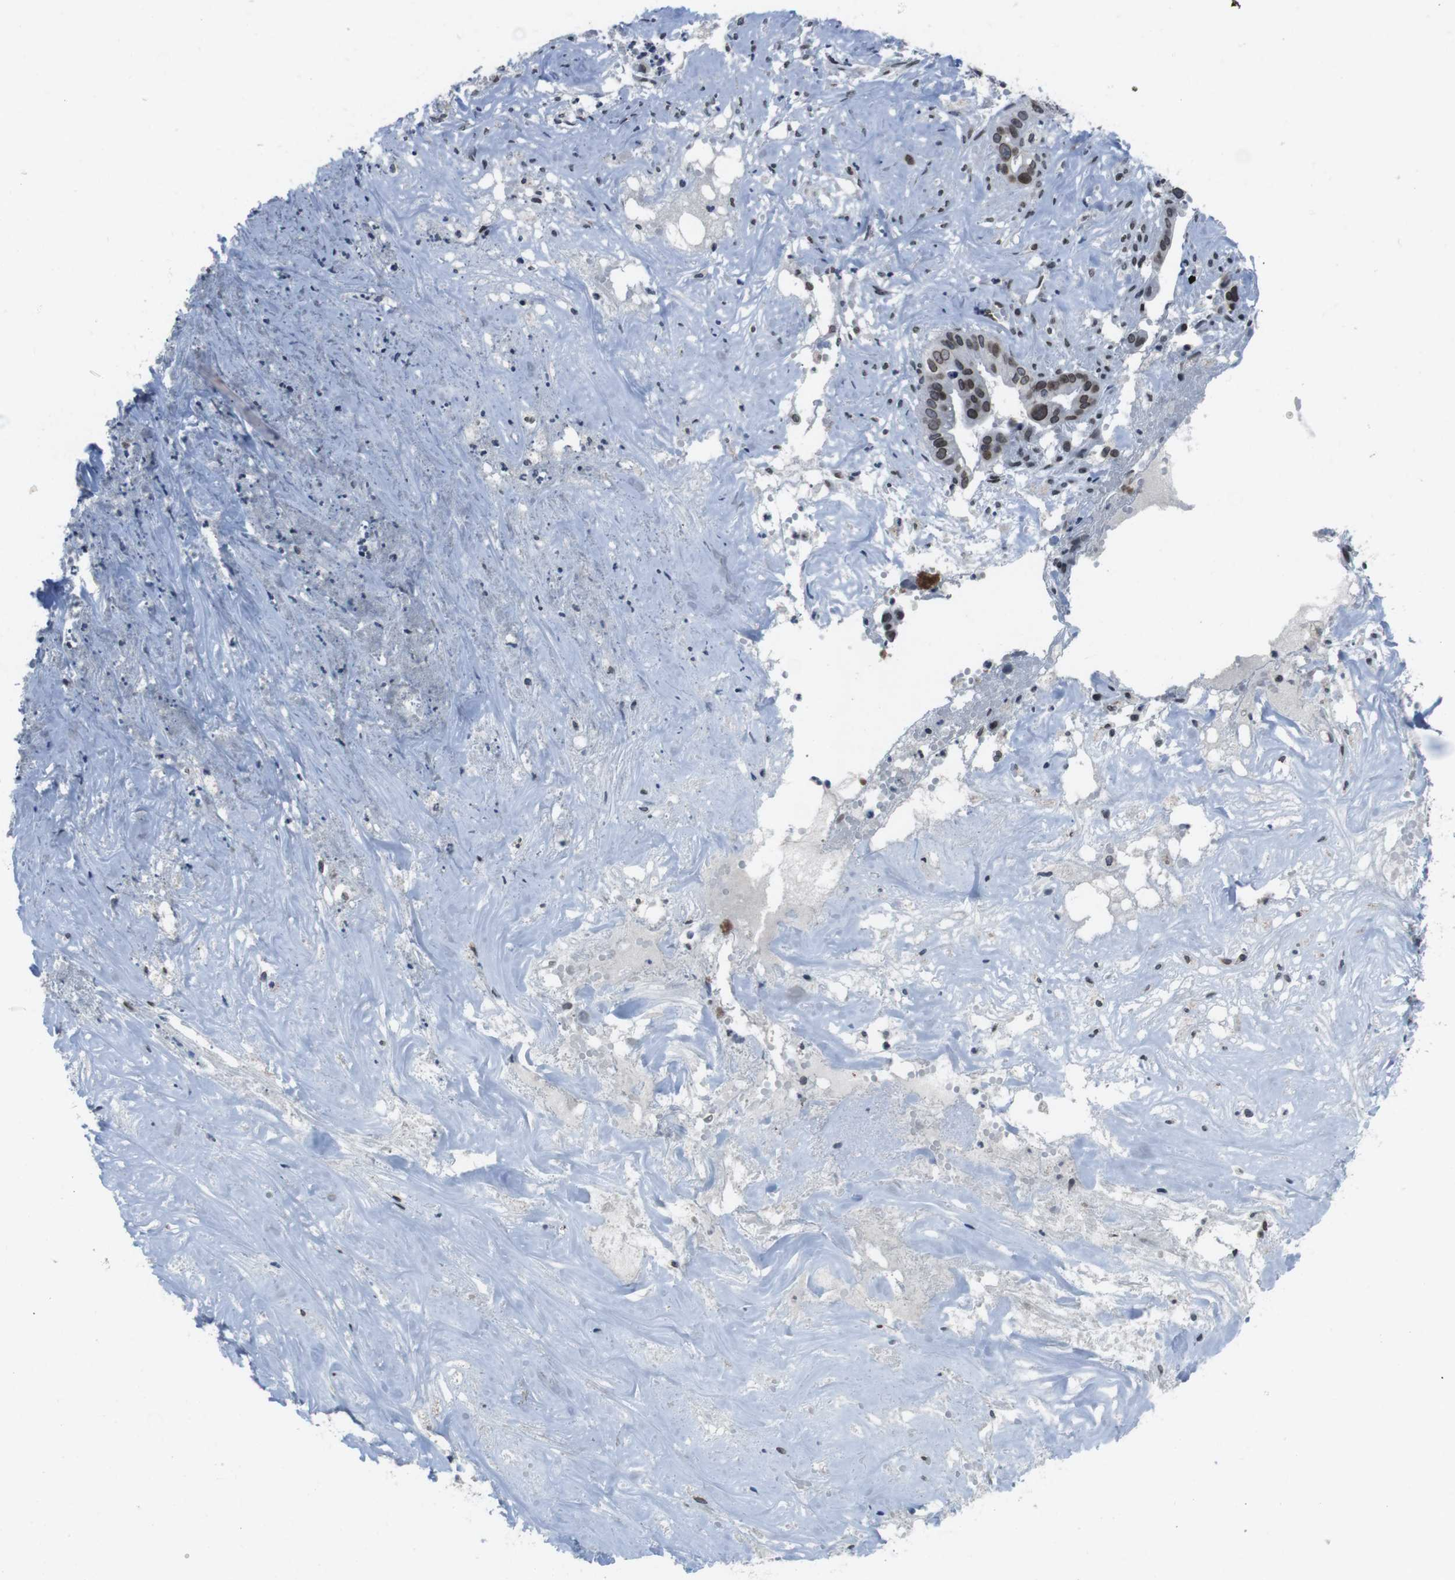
{"staining": {"intensity": "moderate", "quantity": ">75%", "location": "cytoplasmic/membranous,nuclear"}, "tissue": "liver cancer", "cell_type": "Tumor cells", "image_type": "cancer", "snomed": [{"axis": "morphology", "description": "Cholangiocarcinoma"}, {"axis": "topography", "description": "Liver"}], "caption": "An immunohistochemistry image of tumor tissue is shown. Protein staining in brown highlights moderate cytoplasmic/membranous and nuclear positivity in liver cancer within tumor cells.", "gene": "MAD1L1", "patient": {"sex": "female", "age": 61}}